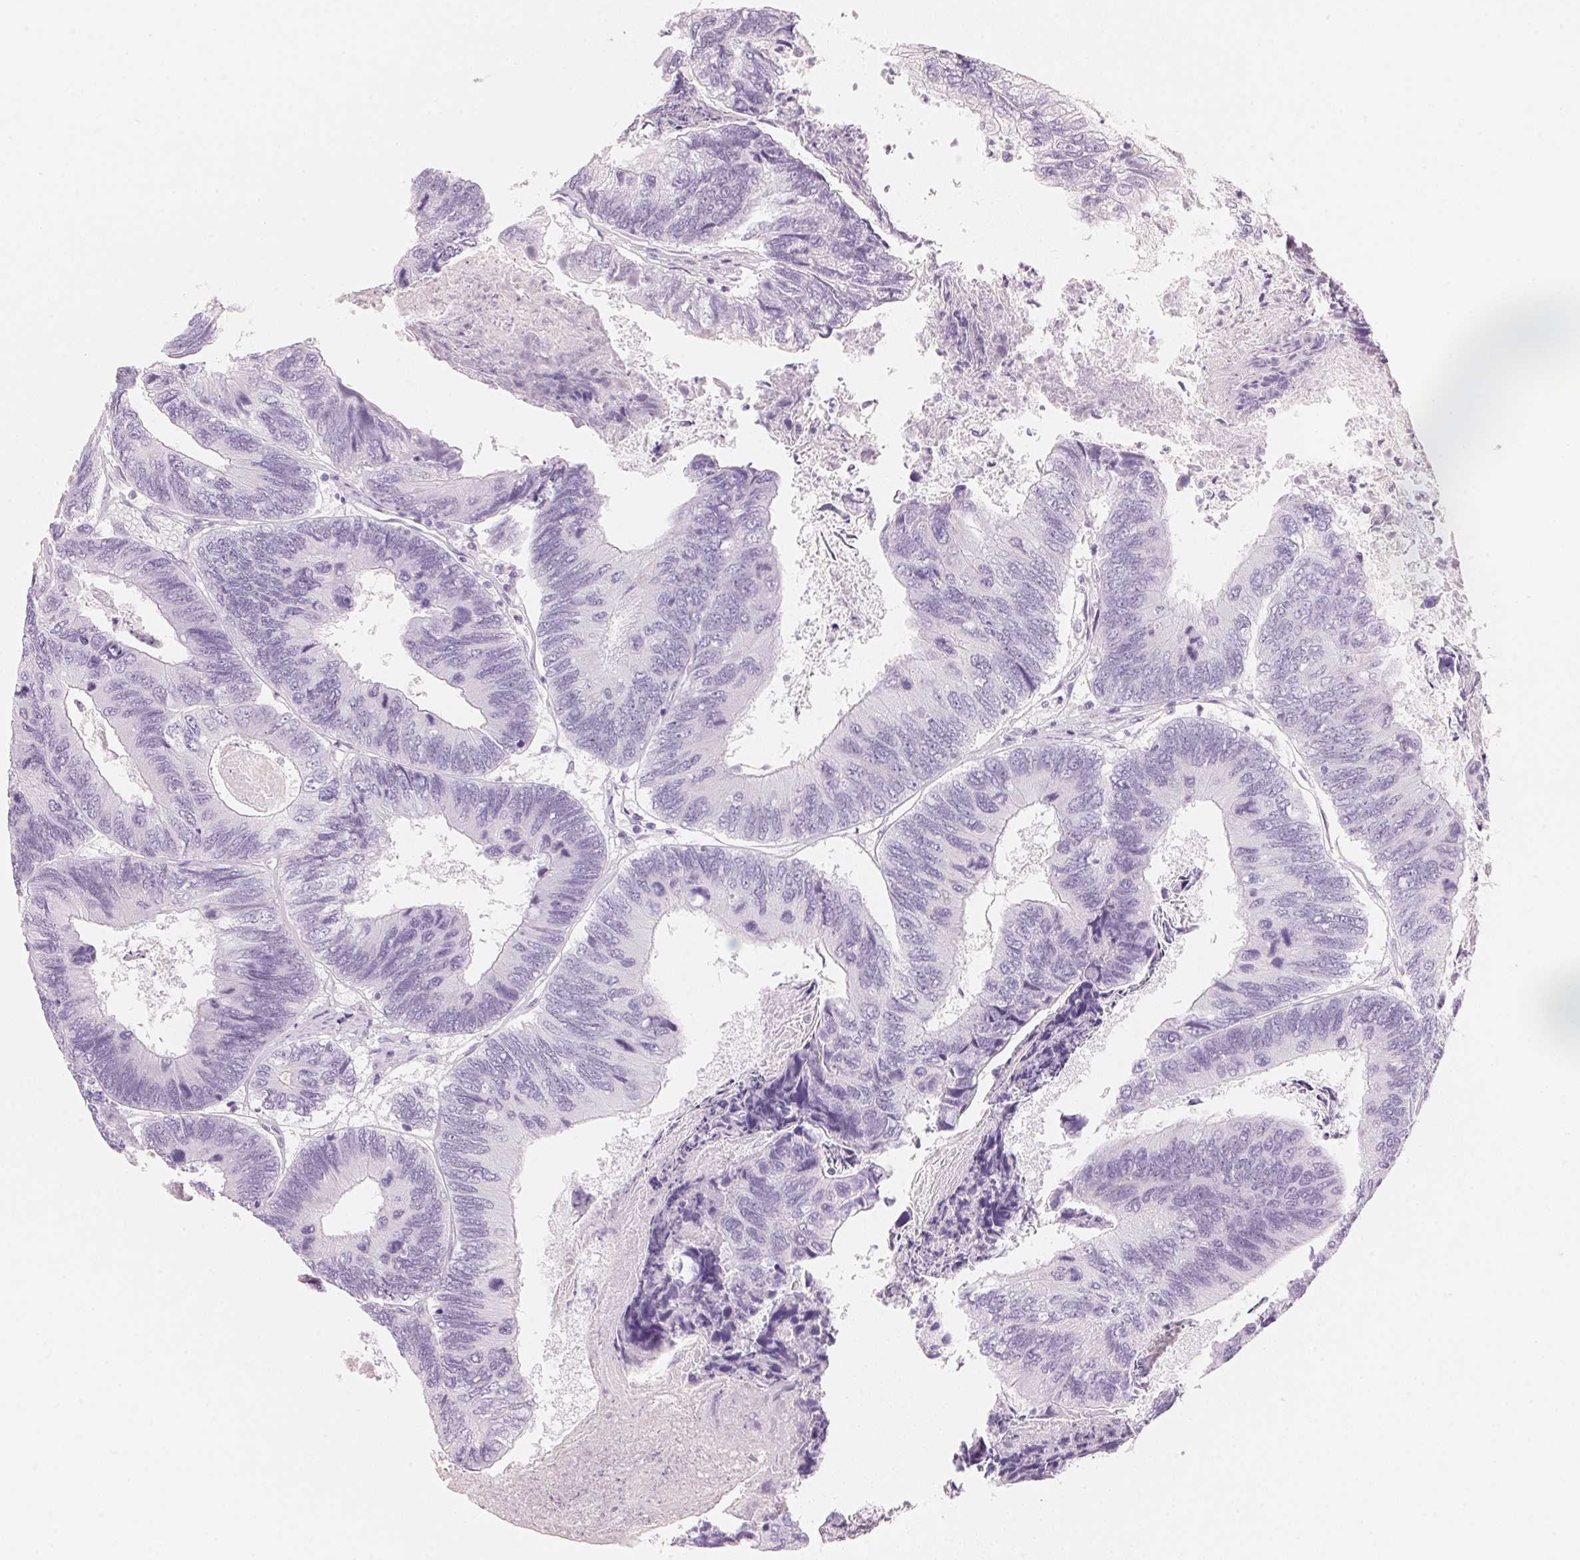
{"staining": {"intensity": "negative", "quantity": "none", "location": "none"}, "tissue": "colorectal cancer", "cell_type": "Tumor cells", "image_type": "cancer", "snomed": [{"axis": "morphology", "description": "Adenocarcinoma, NOS"}, {"axis": "topography", "description": "Colon"}], "caption": "A micrograph of colorectal cancer (adenocarcinoma) stained for a protein demonstrates no brown staining in tumor cells.", "gene": "HOXB13", "patient": {"sex": "female", "age": 67}}